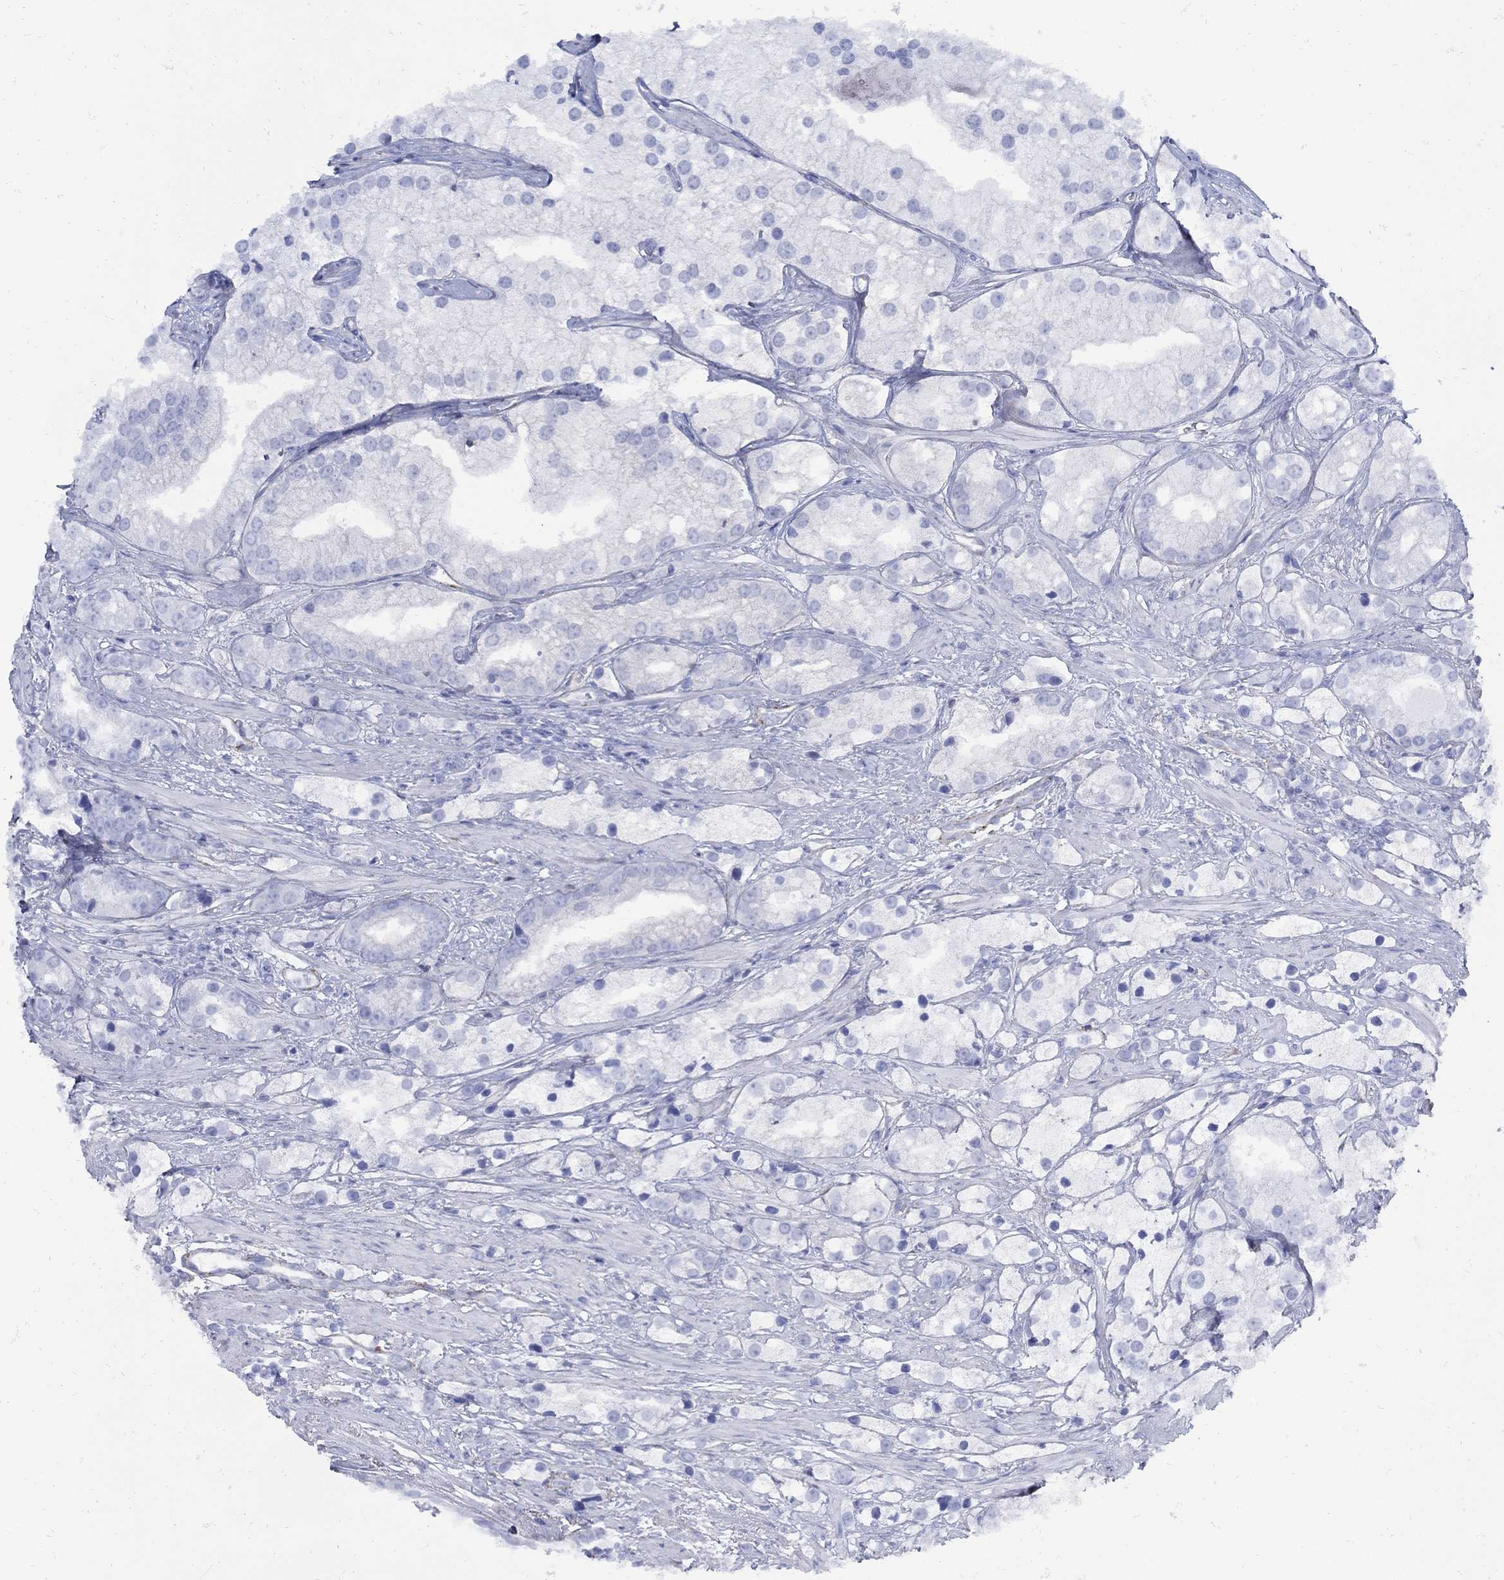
{"staining": {"intensity": "negative", "quantity": "none", "location": "none"}, "tissue": "prostate cancer", "cell_type": "Tumor cells", "image_type": "cancer", "snomed": [{"axis": "morphology", "description": "Adenocarcinoma, NOS"}, {"axis": "topography", "description": "Prostate and seminal vesicle, NOS"}, {"axis": "topography", "description": "Prostate"}], "caption": "The micrograph displays no staining of tumor cells in prostate cancer (adenocarcinoma).", "gene": "SEPTIN8", "patient": {"sex": "male", "age": 79}}